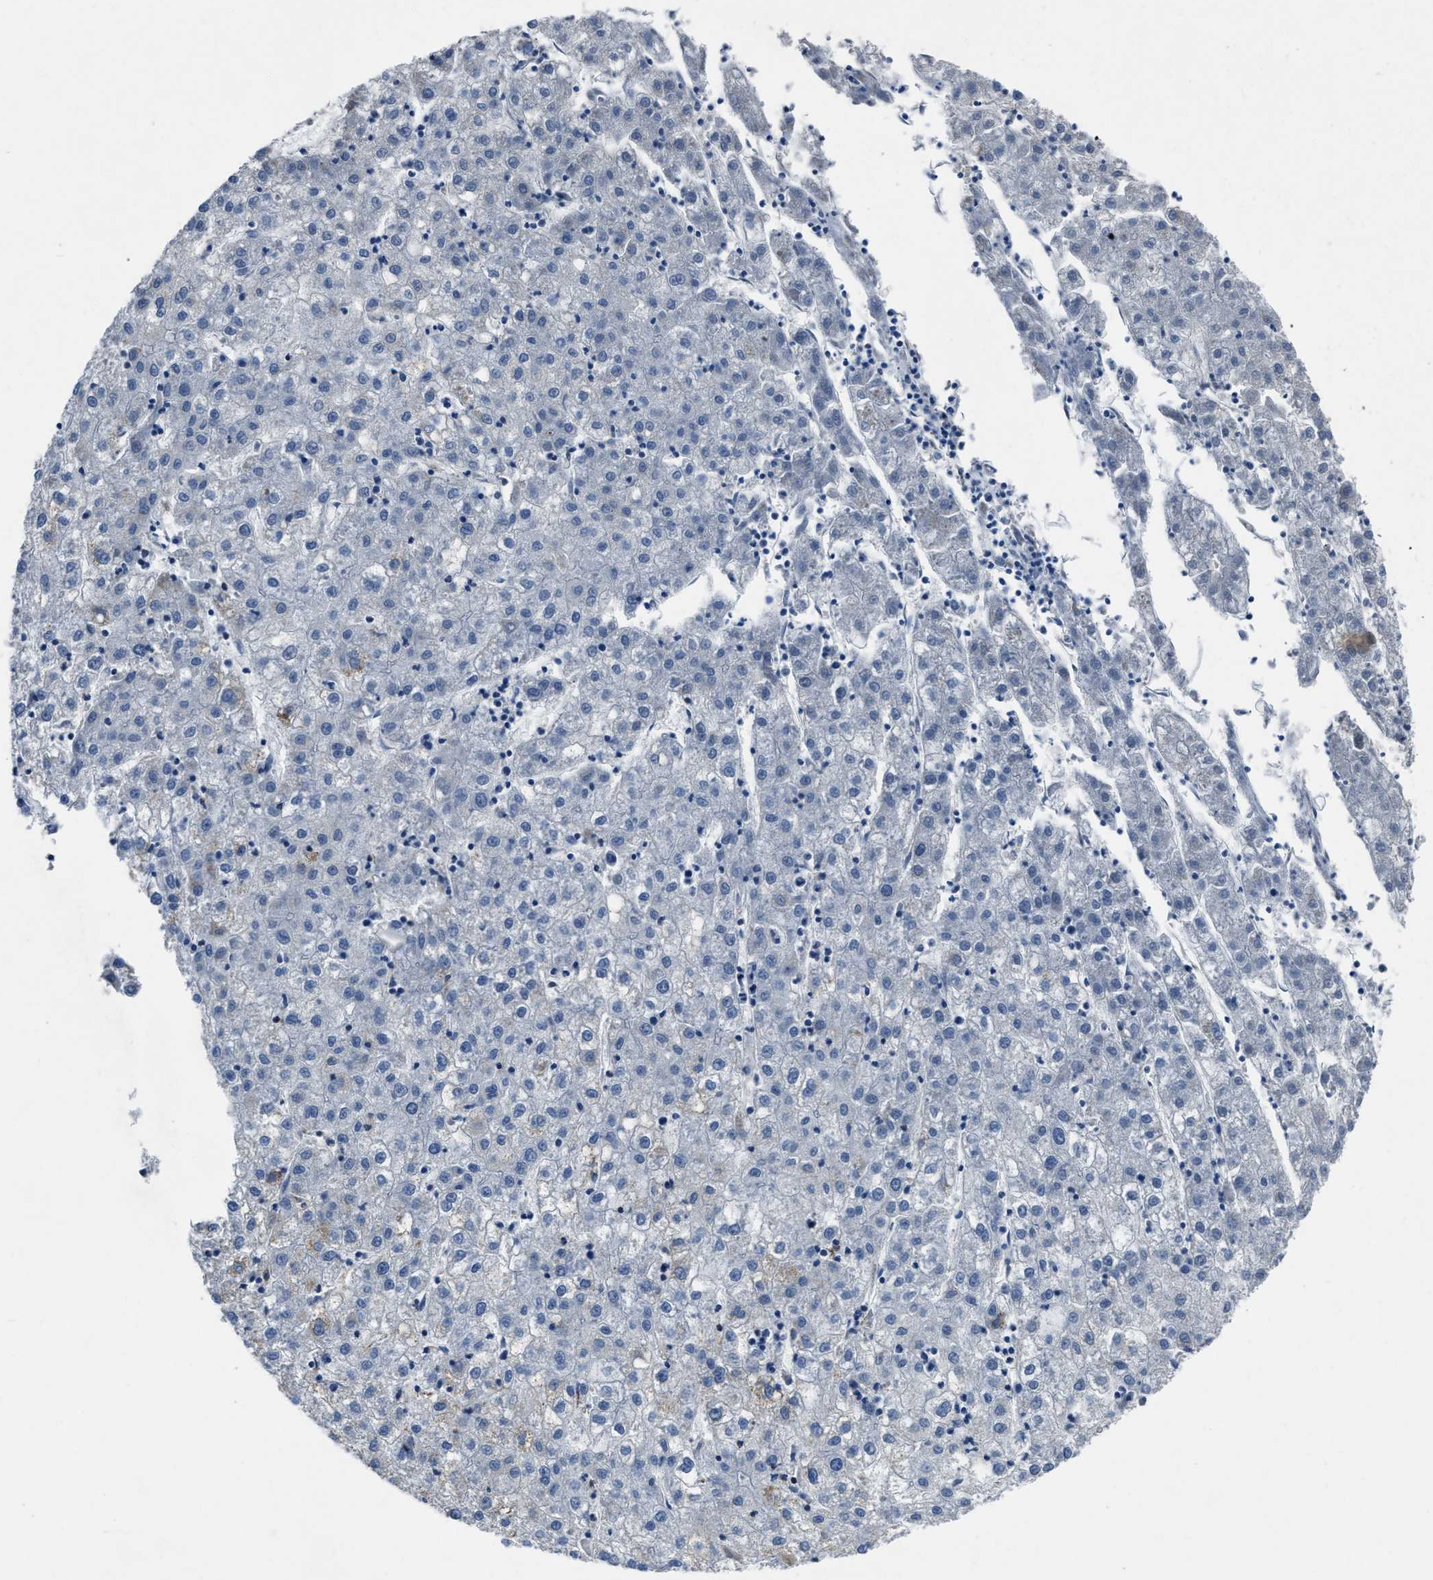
{"staining": {"intensity": "negative", "quantity": "none", "location": "none"}, "tissue": "liver cancer", "cell_type": "Tumor cells", "image_type": "cancer", "snomed": [{"axis": "morphology", "description": "Carcinoma, Hepatocellular, NOS"}, {"axis": "topography", "description": "Liver"}], "caption": "The image displays no staining of tumor cells in liver cancer.", "gene": "NSD3", "patient": {"sex": "male", "age": 72}}